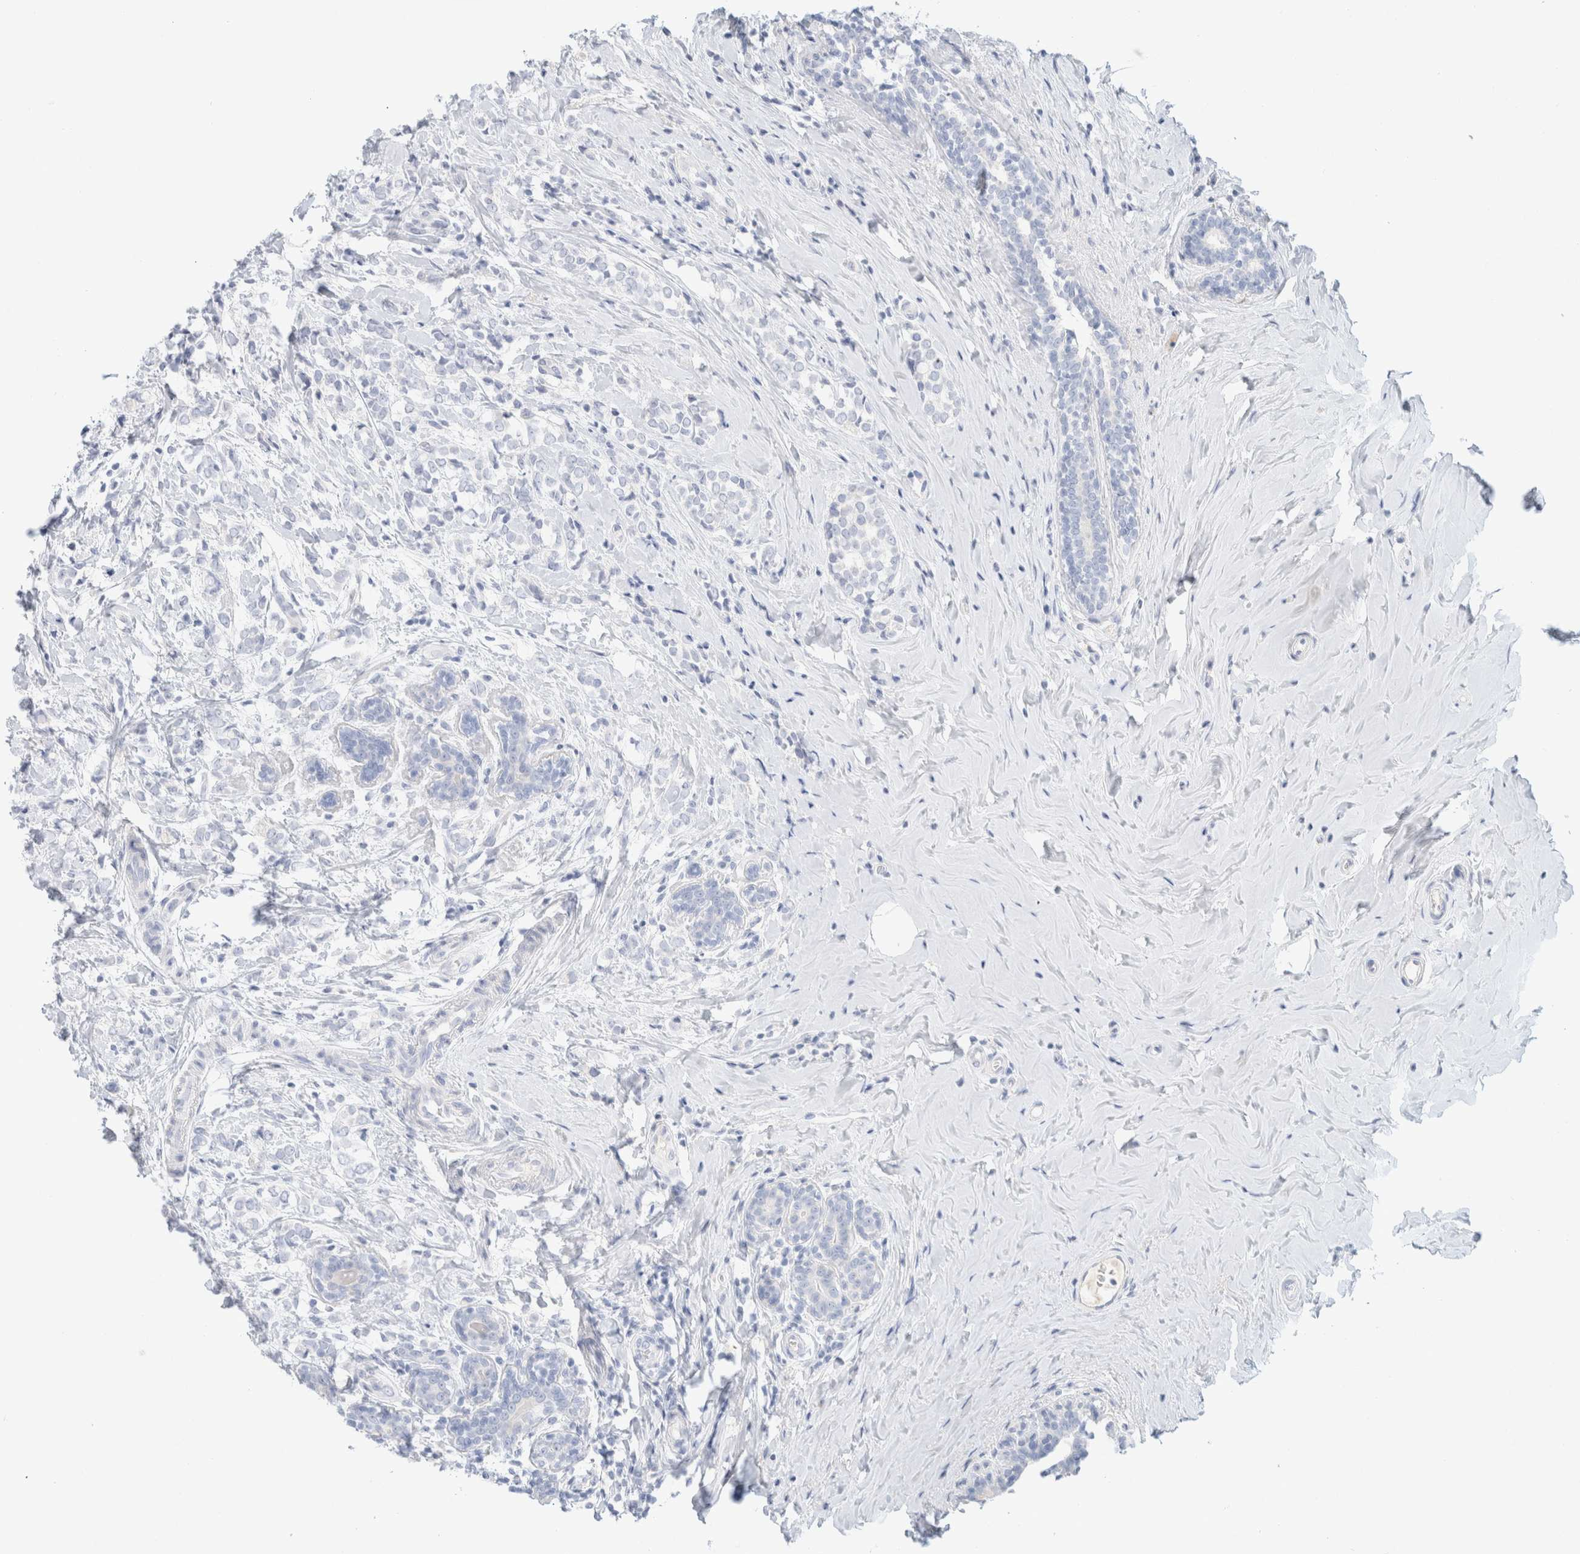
{"staining": {"intensity": "negative", "quantity": "none", "location": "none"}, "tissue": "breast cancer", "cell_type": "Tumor cells", "image_type": "cancer", "snomed": [{"axis": "morphology", "description": "Normal tissue, NOS"}, {"axis": "morphology", "description": "Lobular carcinoma"}, {"axis": "topography", "description": "Breast"}], "caption": "The histopathology image shows no staining of tumor cells in lobular carcinoma (breast).", "gene": "CPQ", "patient": {"sex": "female", "age": 47}}